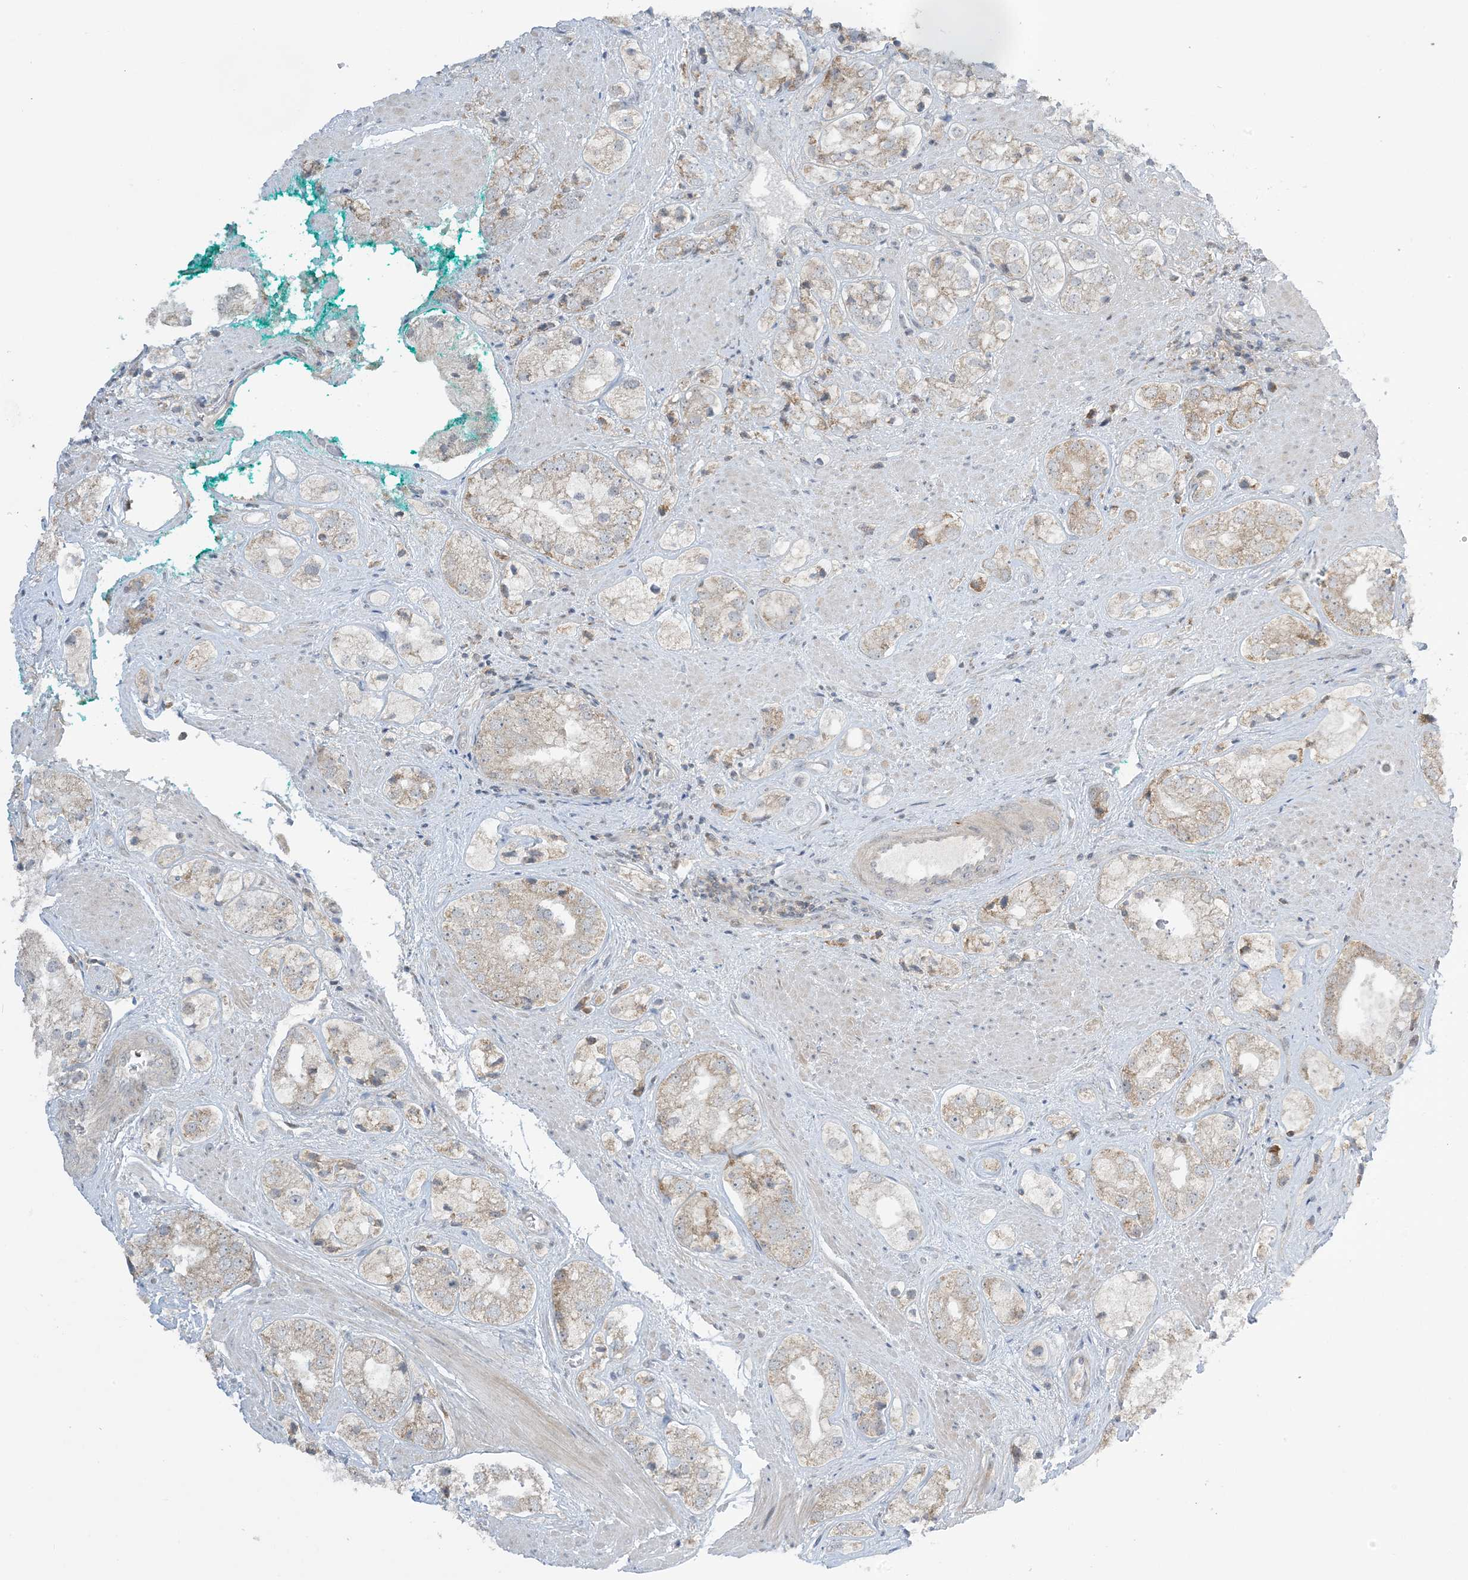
{"staining": {"intensity": "weak", "quantity": "25%-75%", "location": "cytoplasmic/membranous"}, "tissue": "prostate cancer", "cell_type": "Tumor cells", "image_type": "cancer", "snomed": [{"axis": "morphology", "description": "Adenocarcinoma, High grade"}, {"axis": "topography", "description": "Prostate"}], "caption": "IHC (DAB) staining of human prostate cancer (high-grade adenocarcinoma) reveals weak cytoplasmic/membranous protein positivity in approximately 25%-75% of tumor cells. The staining was performed using DAB (3,3'-diaminobenzidine), with brown indicating positive protein expression. Nuclei are stained blue with hematoxylin.", "gene": "PHLDB2", "patient": {"sex": "male", "age": 50}}